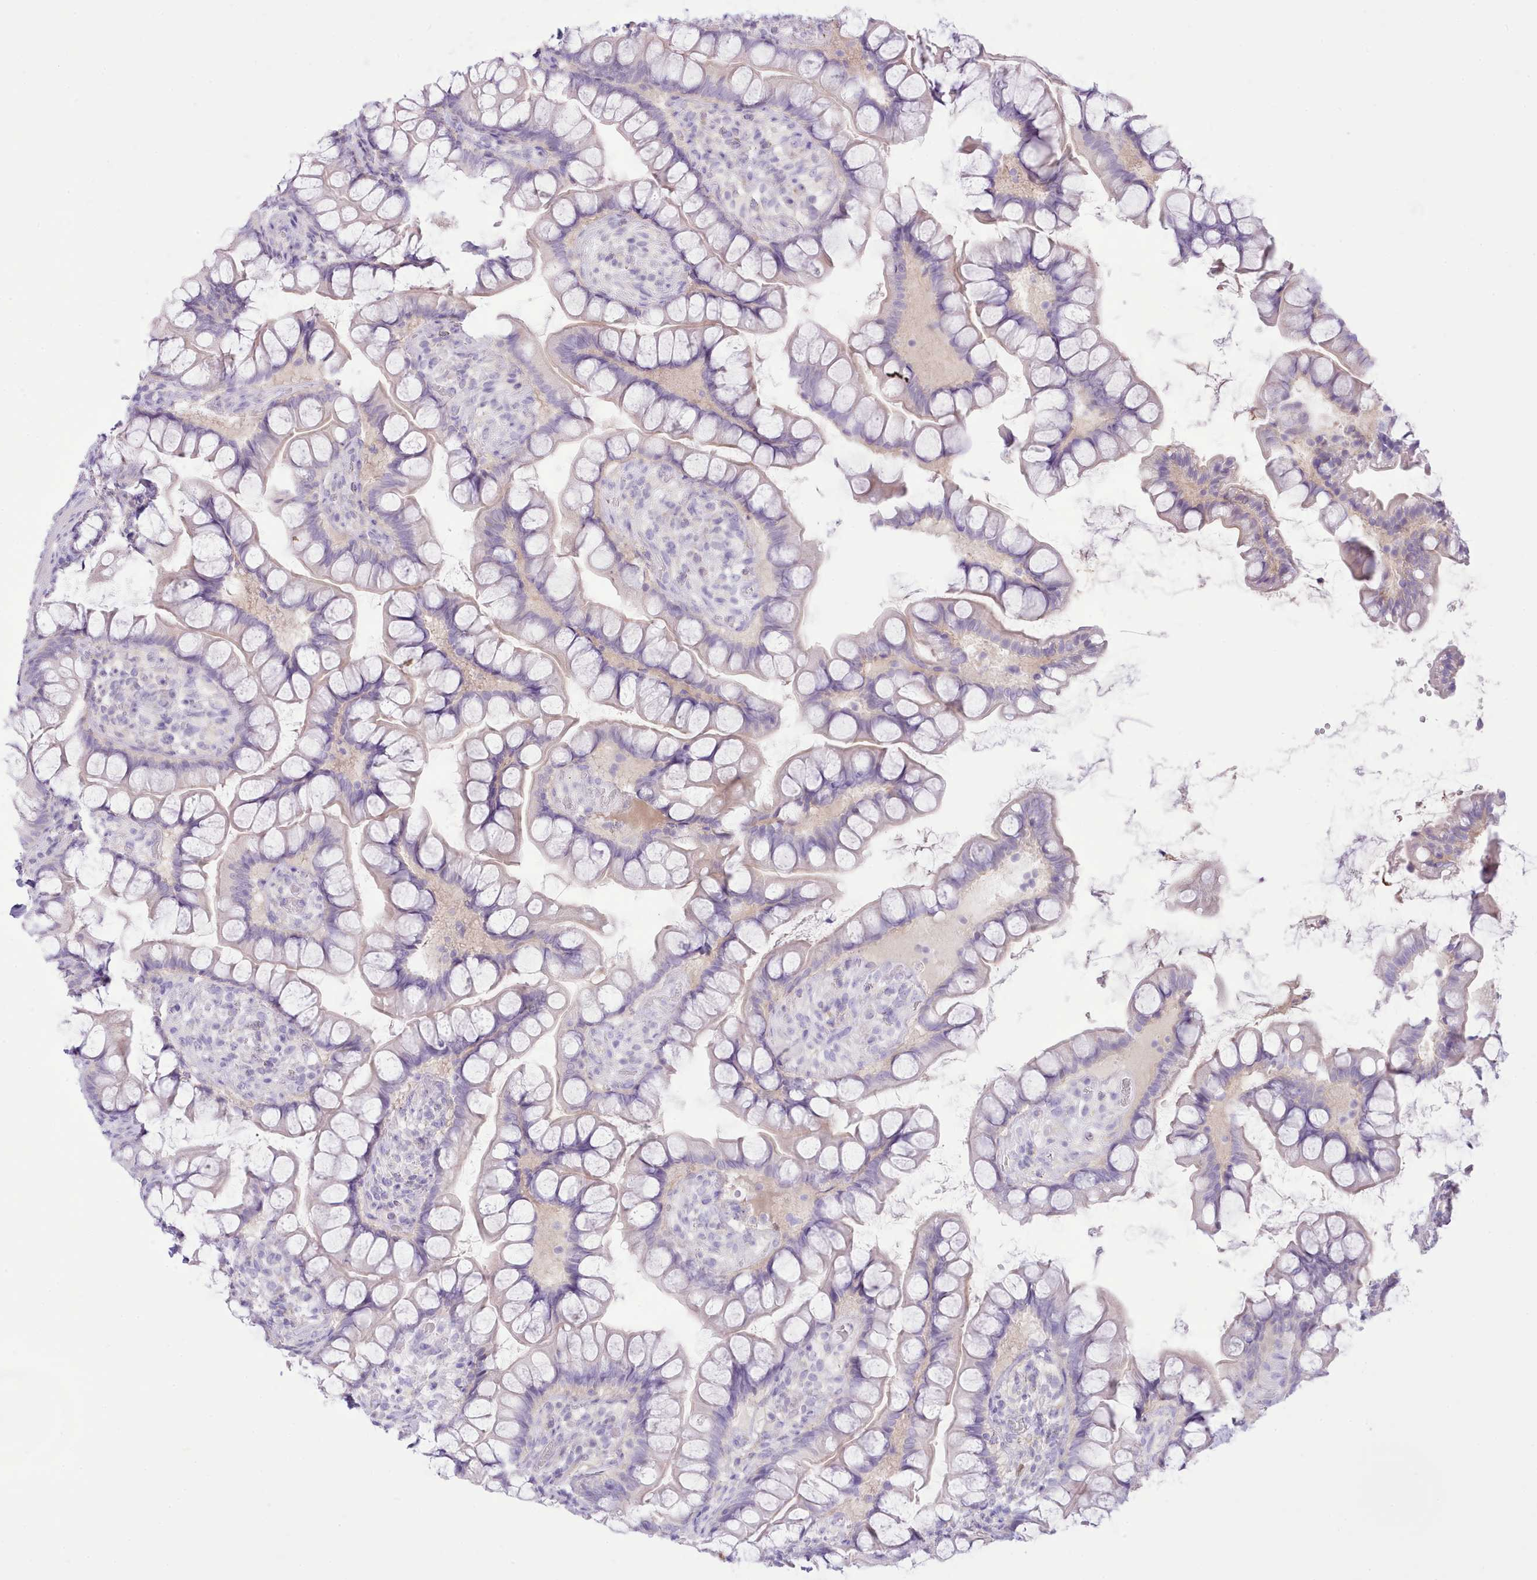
{"staining": {"intensity": "weak", "quantity": "<25%", "location": "cytoplasmic/membranous"}, "tissue": "small intestine", "cell_type": "Glandular cells", "image_type": "normal", "snomed": [{"axis": "morphology", "description": "Normal tissue, NOS"}, {"axis": "topography", "description": "Small intestine"}], "caption": "Immunohistochemistry image of normal small intestine: small intestine stained with DAB (3,3'-diaminobenzidine) displays no significant protein staining in glandular cells. Nuclei are stained in blue.", "gene": "MDFI", "patient": {"sex": "male", "age": 70}}